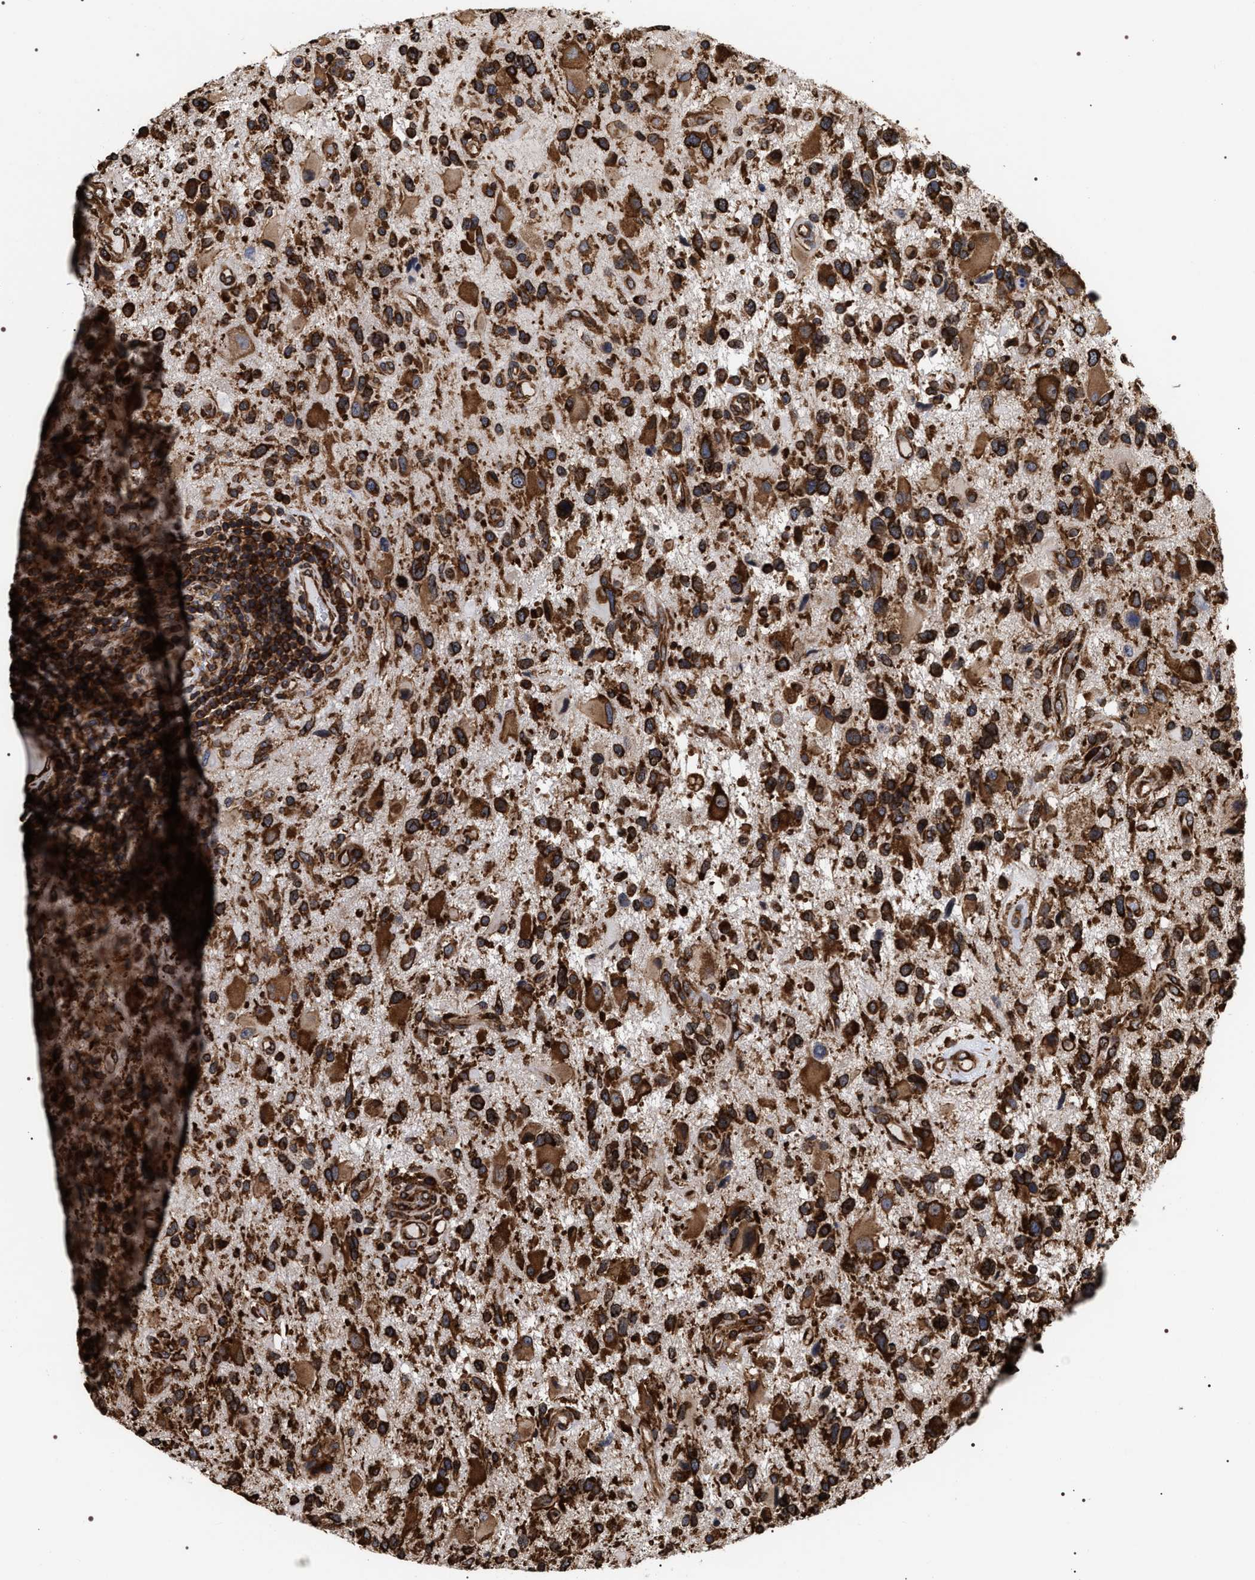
{"staining": {"intensity": "strong", "quantity": ">75%", "location": "cytoplasmic/membranous"}, "tissue": "glioma", "cell_type": "Tumor cells", "image_type": "cancer", "snomed": [{"axis": "morphology", "description": "Glioma, malignant, High grade"}, {"axis": "topography", "description": "Brain"}], "caption": "Protein expression analysis of human glioma reveals strong cytoplasmic/membranous staining in approximately >75% of tumor cells.", "gene": "SERBP1", "patient": {"sex": "male", "age": 33}}